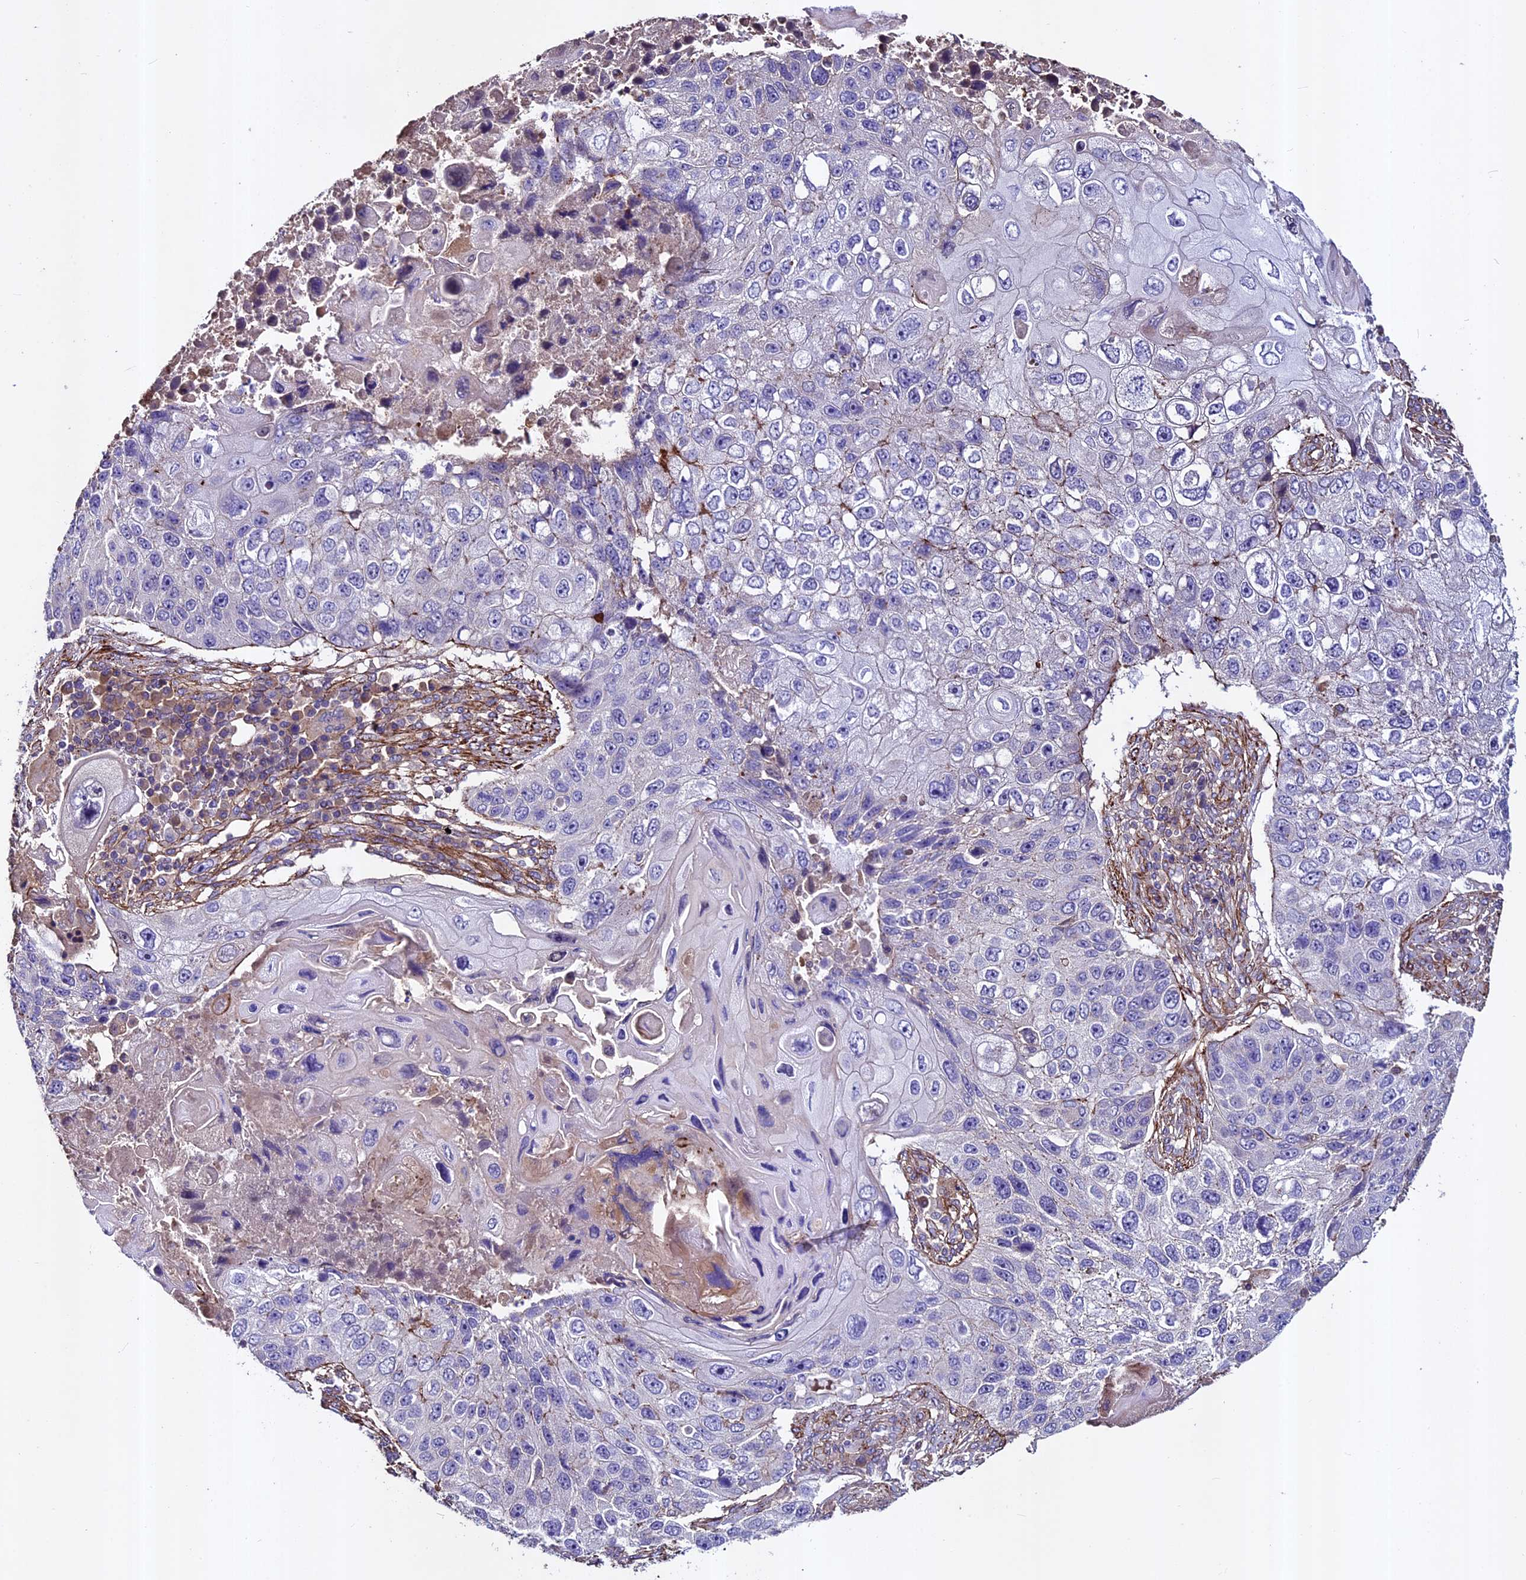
{"staining": {"intensity": "negative", "quantity": "none", "location": "none"}, "tissue": "lung cancer", "cell_type": "Tumor cells", "image_type": "cancer", "snomed": [{"axis": "morphology", "description": "Squamous cell carcinoma, NOS"}, {"axis": "topography", "description": "Lung"}], "caption": "There is no significant expression in tumor cells of lung squamous cell carcinoma. (Stains: DAB (3,3'-diaminobenzidine) IHC with hematoxylin counter stain, Microscopy: brightfield microscopy at high magnification).", "gene": "EVA1B", "patient": {"sex": "male", "age": 61}}